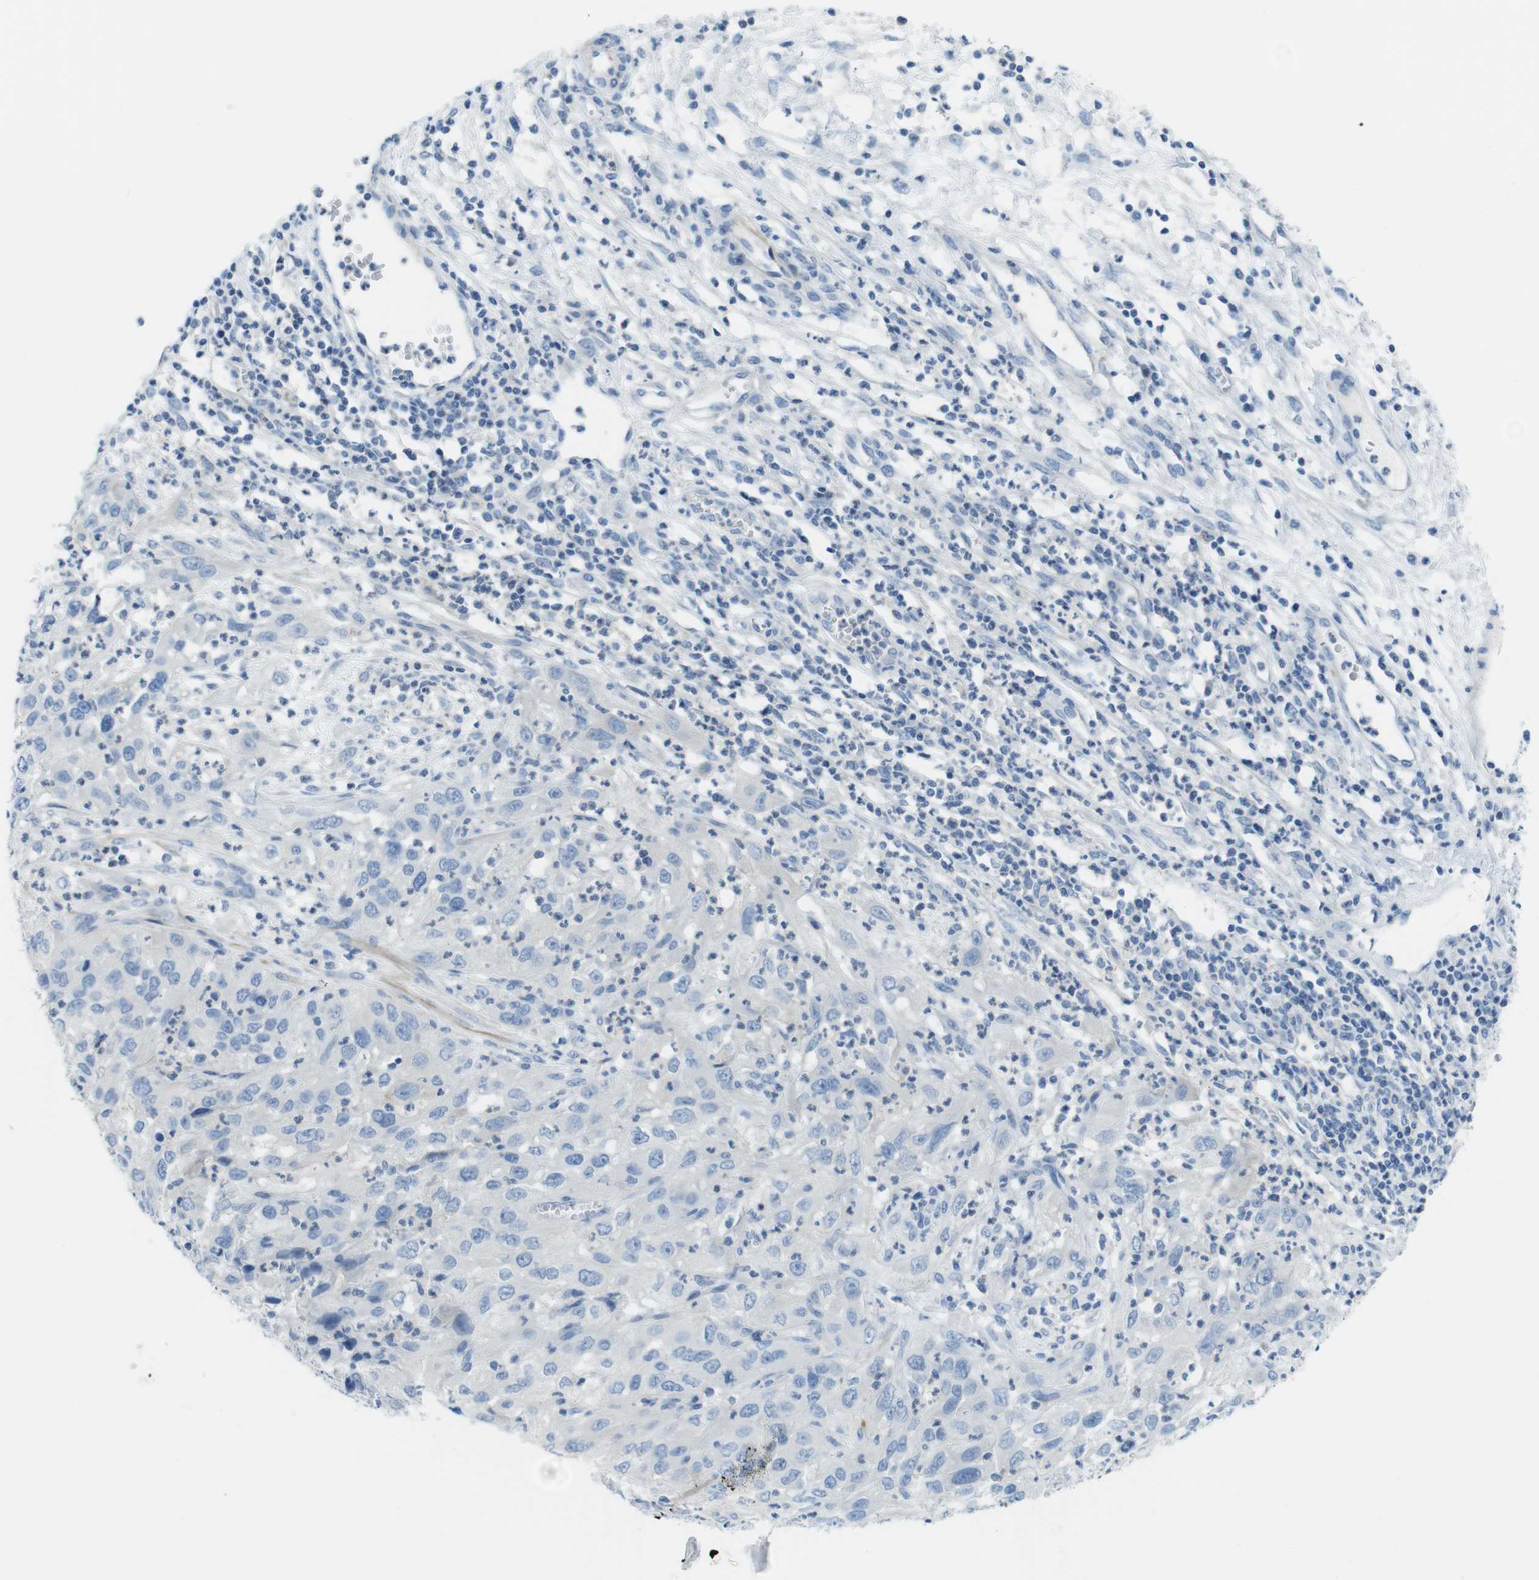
{"staining": {"intensity": "negative", "quantity": "none", "location": "none"}, "tissue": "cervical cancer", "cell_type": "Tumor cells", "image_type": "cancer", "snomed": [{"axis": "morphology", "description": "Squamous cell carcinoma, NOS"}, {"axis": "topography", "description": "Cervix"}], "caption": "DAB immunohistochemical staining of cervical cancer (squamous cell carcinoma) shows no significant staining in tumor cells.", "gene": "ASIC5", "patient": {"sex": "female", "age": 32}}